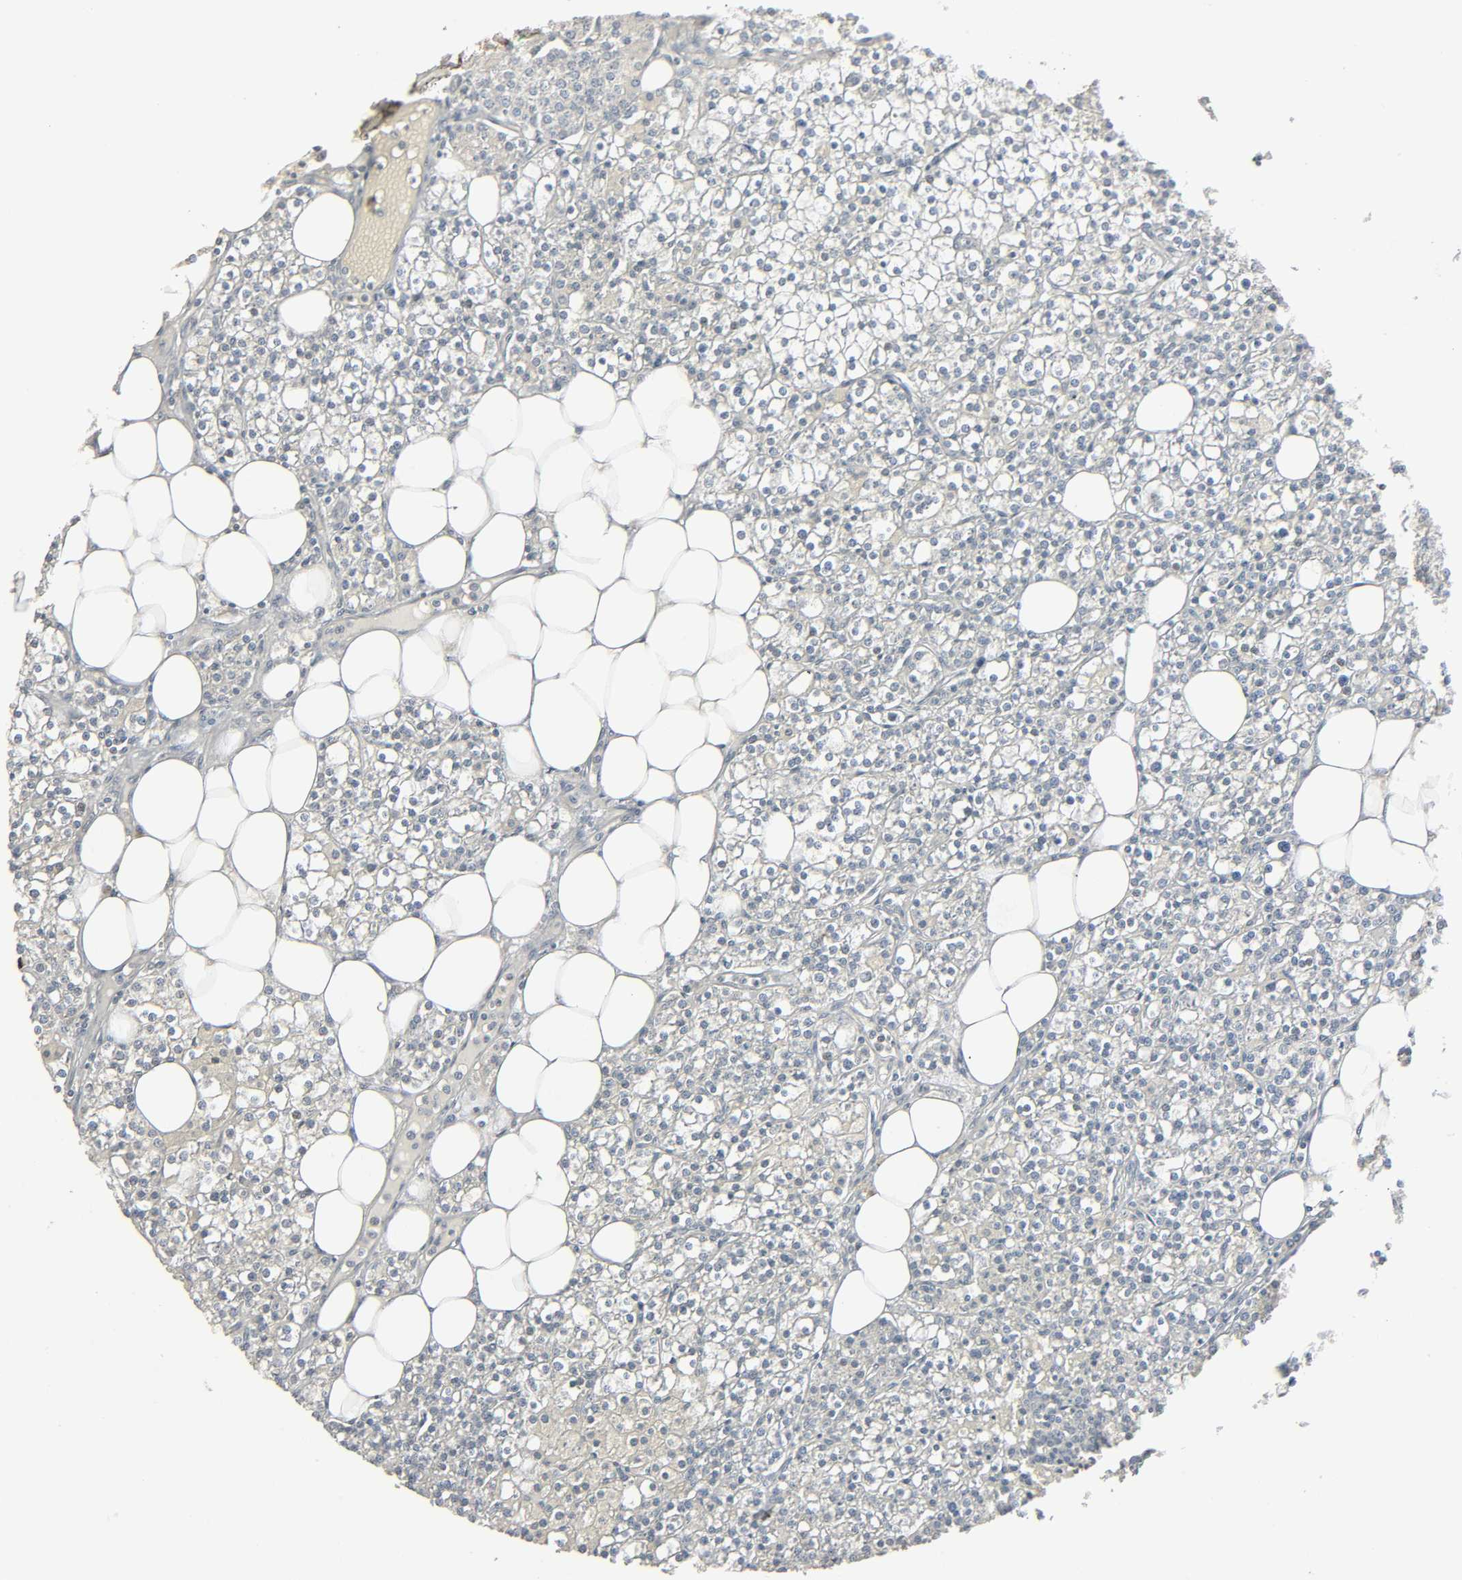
{"staining": {"intensity": "weak", "quantity": "25%-75%", "location": "nuclear"}, "tissue": "parathyroid gland", "cell_type": "Glandular cells", "image_type": "normal", "snomed": [{"axis": "morphology", "description": "Normal tissue, NOS"}, {"axis": "topography", "description": "Parathyroid gland"}], "caption": "An image of human parathyroid gland stained for a protein shows weak nuclear brown staining in glandular cells. The staining was performed using DAB, with brown indicating positive protein expression. Nuclei are stained blue with hematoxylin.", "gene": "STK4", "patient": {"sex": "female", "age": 63}}